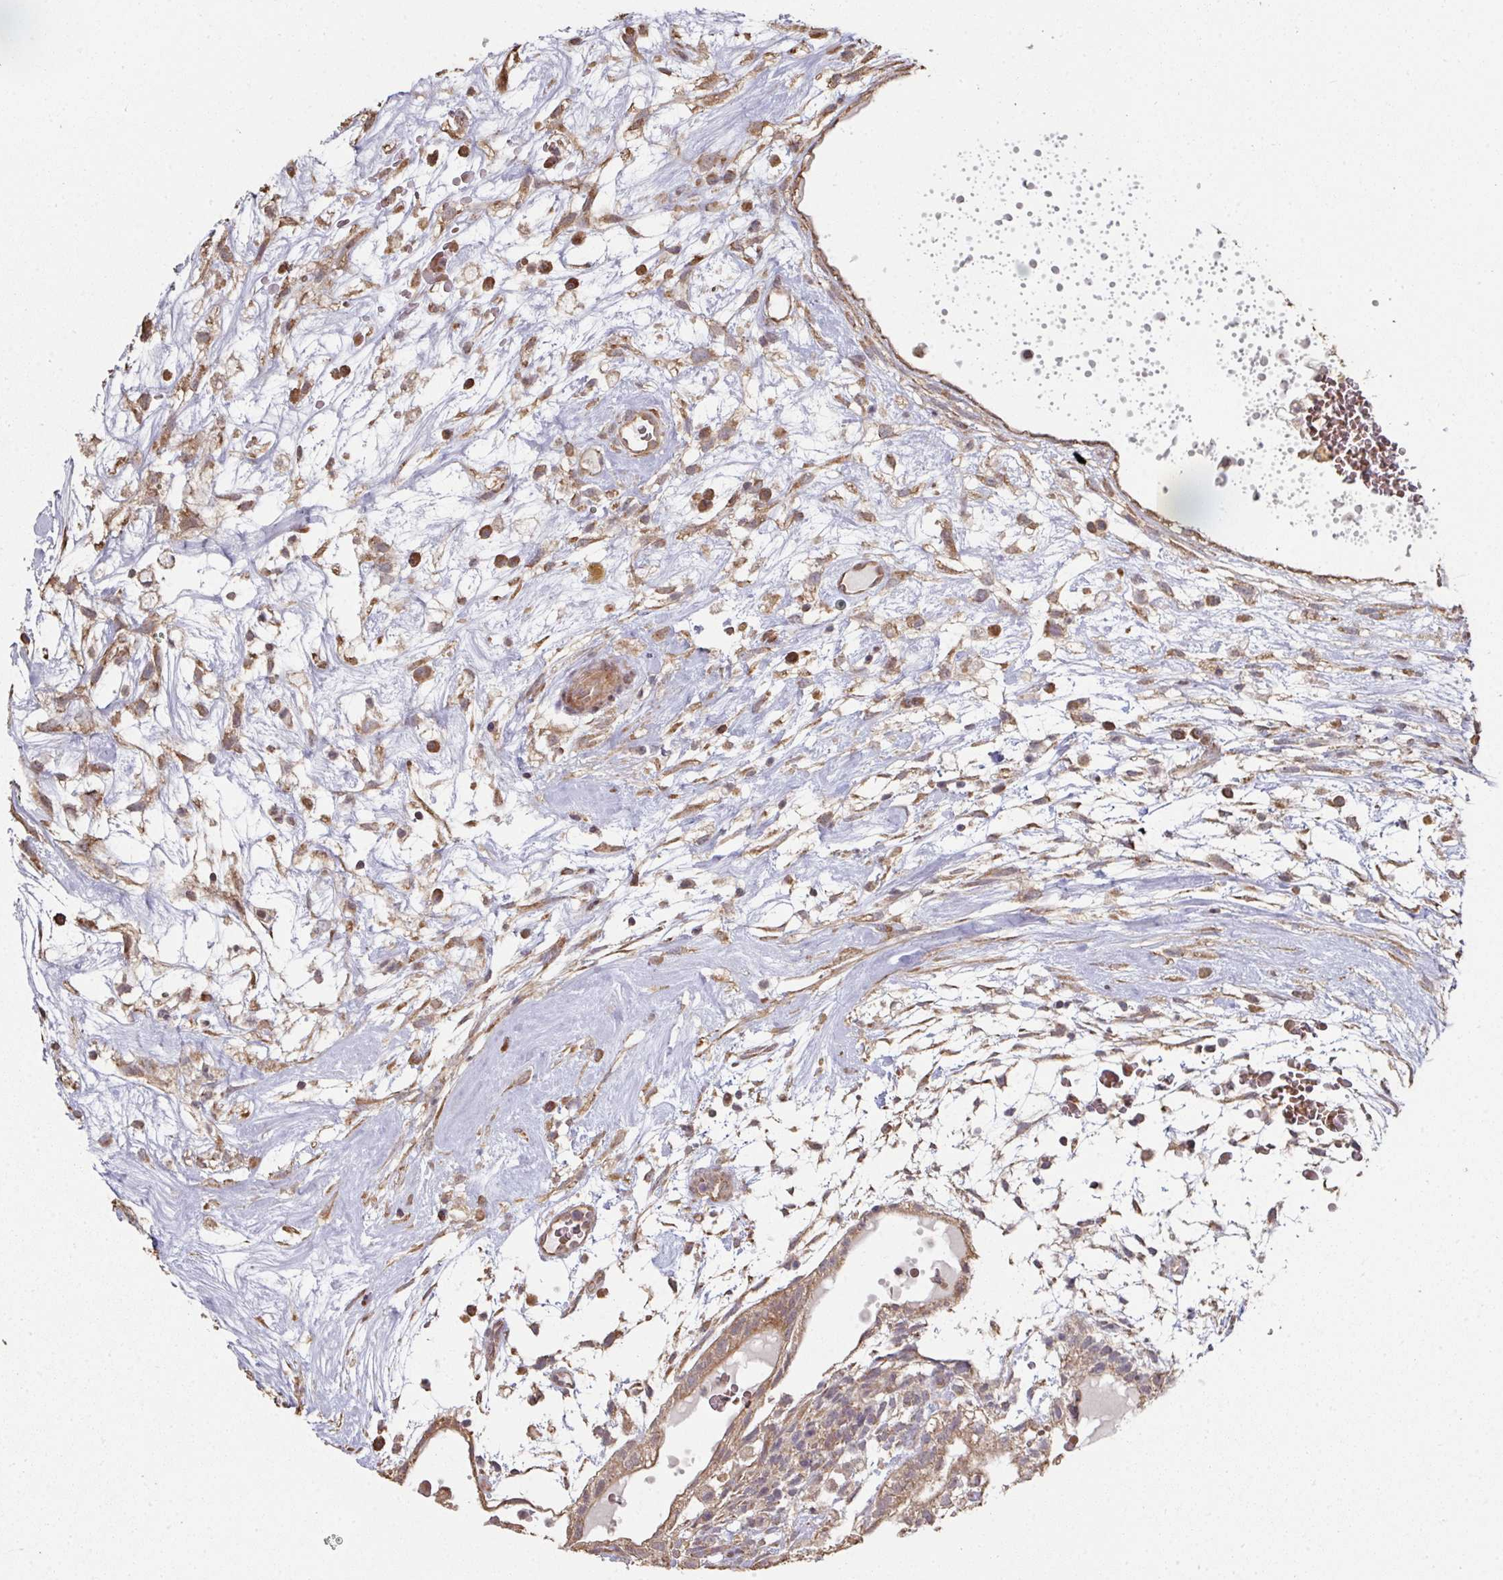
{"staining": {"intensity": "moderate", "quantity": ">75%", "location": "cytoplasmic/membranous"}, "tissue": "testis cancer", "cell_type": "Tumor cells", "image_type": "cancer", "snomed": [{"axis": "morphology", "description": "Carcinoma, Embryonal, NOS"}, {"axis": "topography", "description": "Testis"}], "caption": "A brown stain shows moderate cytoplasmic/membranous positivity of a protein in human testis embryonal carcinoma tumor cells. The protein is stained brown, and the nuclei are stained in blue (DAB IHC with brightfield microscopy, high magnification).", "gene": "CA7", "patient": {"sex": "male", "age": 32}}